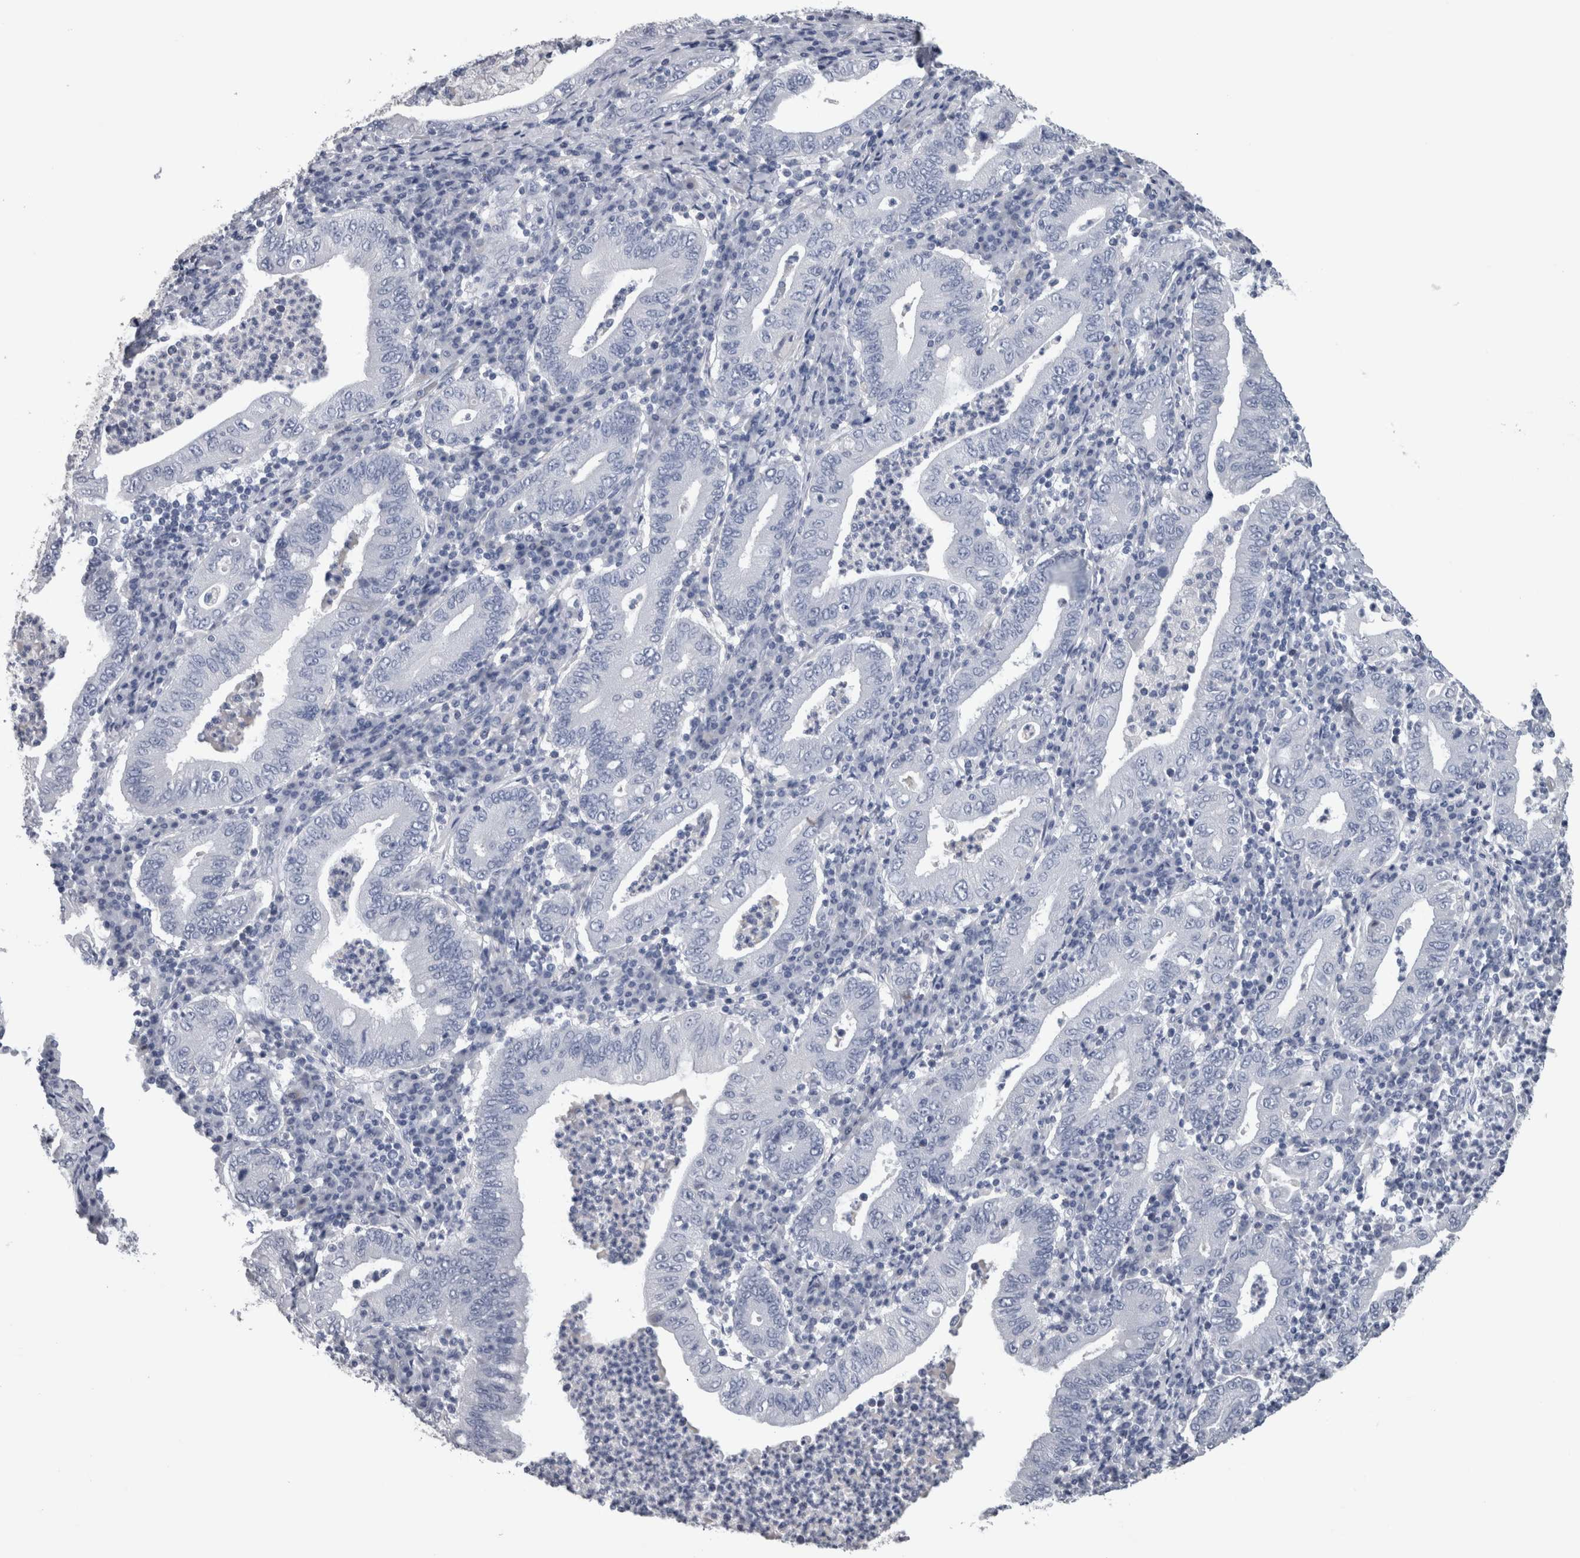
{"staining": {"intensity": "negative", "quantity": "none", "location": "none"}, "tissue": "stomach cancer", "cell_type": "Tumor cells", "image_type": "cancer", "snomed": [{"axis": "morphology", "description": "Normal tissue, NOS"}, {"axis": "morphology", "description": "Adenocarcinoma, NOS"}, {"axis": "topography", "description": "Esophagus"}, {"axis": "topography", "description": "Stomach, upper"}, {"axis": "topography", "description": "Peripheral nerve tissue"}], "caption": "Tumor cells are negative for protein expression in human stomach adenocarcinoma. (Stains: DAB (3,3'-diaminobenzidine) immunohistochemistry with hematoxylin counter stain, Microscopy: brightfield microscopy at high magnification).", "gene": "CA8", "patient": {"sex": "male", "age": 62}}